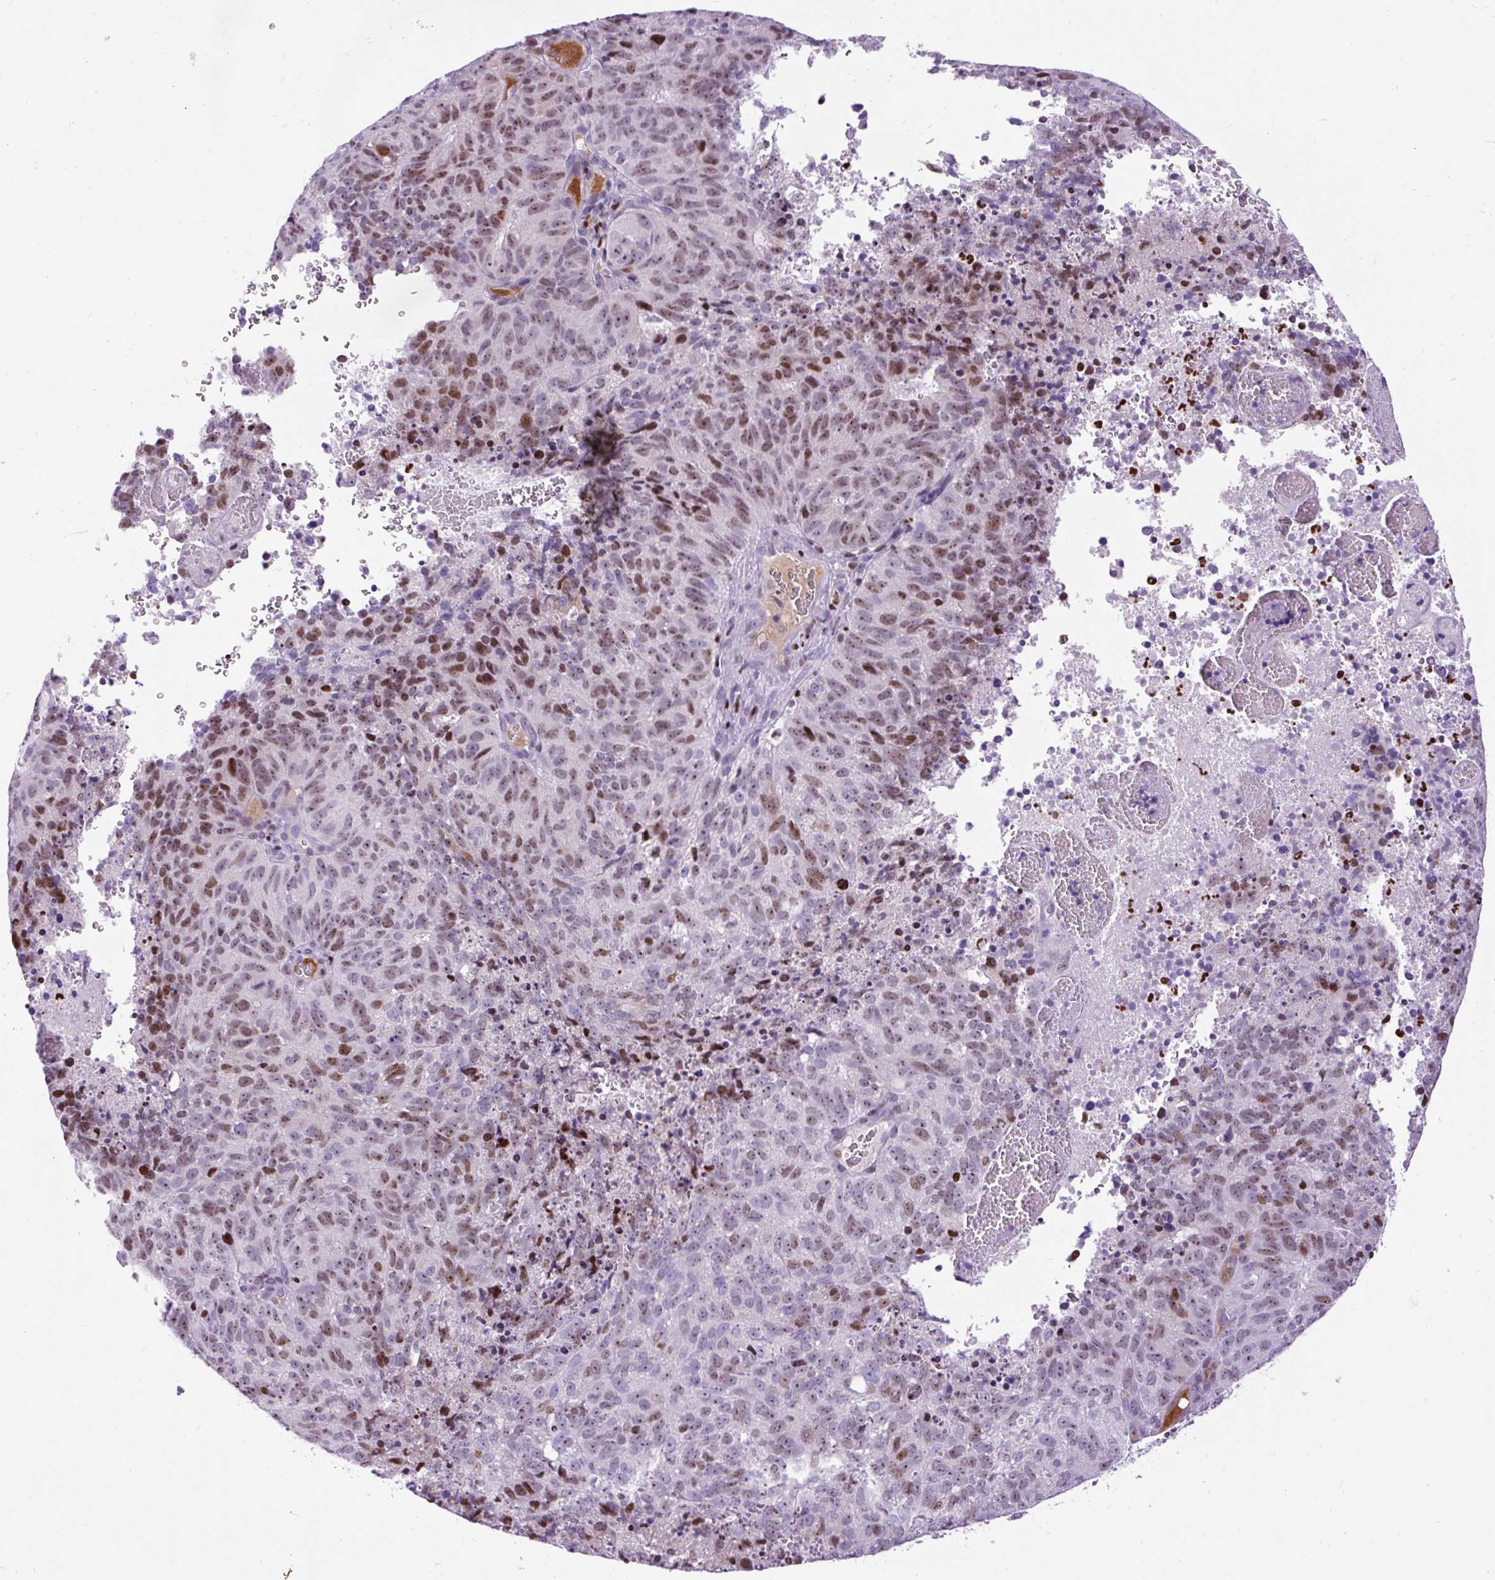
{"staining": {"intensity": "moderate", "quantity": "25%-75%", "location": "nuclear"}, "tissue": "cervical cancer", "cell_type": "Tumor cells", "image_type": "cancer", "snomed": [{"axis": "morphology", "description": "Adenocarcinoma, NOS"}, {"axis": "topography", "description": "Cervix"}], "caption": "Protein expression analysis of cervical cancer shows moderate nuclear staining in about 25%-75% of tumor cells. Nuclei are stained in blue.", "gene": "SPC24", "patient": {"sex": "female", "age": 38}}